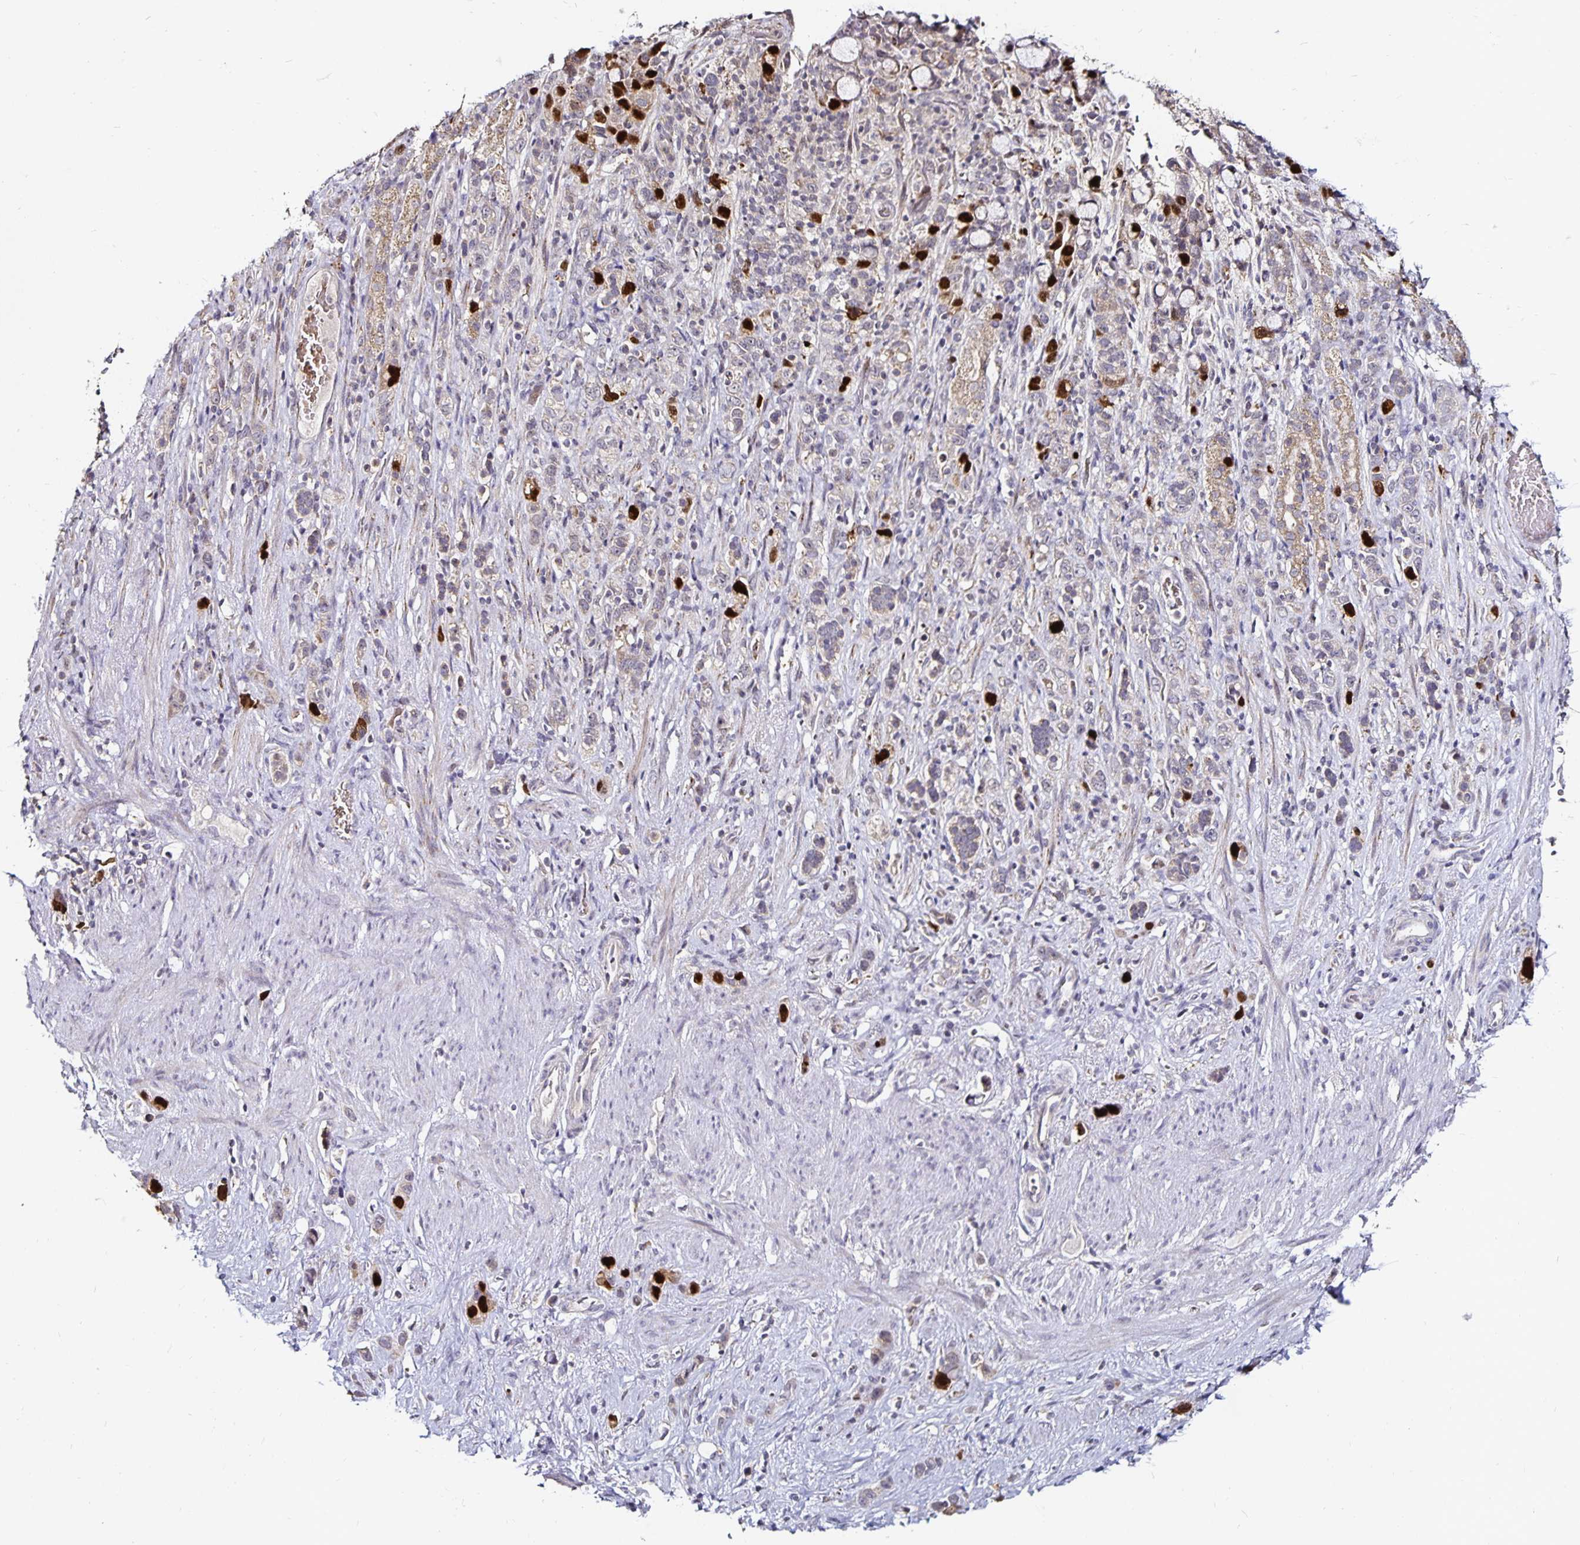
{"staining": {"intensity": "strong", "quantity": "<25%", "location": "nuclear"}, "tissue": "stomach cancer", "cell_type": "Tumor cells", "image_type": "cancer", "snomed": [{"axis": "morphology", "description": "Adenocarcinoma, NOS"}, {"axis": "topography", "description": "Stomach"}], "caption": "A high-resolution image shows IHC staining of stomach cancer (adenocarcinoma), which demonstrates strong nuclear positivity in about <25% of tumor cells.", "gene": "ANLN", "patient": {"sex": "female", "age": 65}}